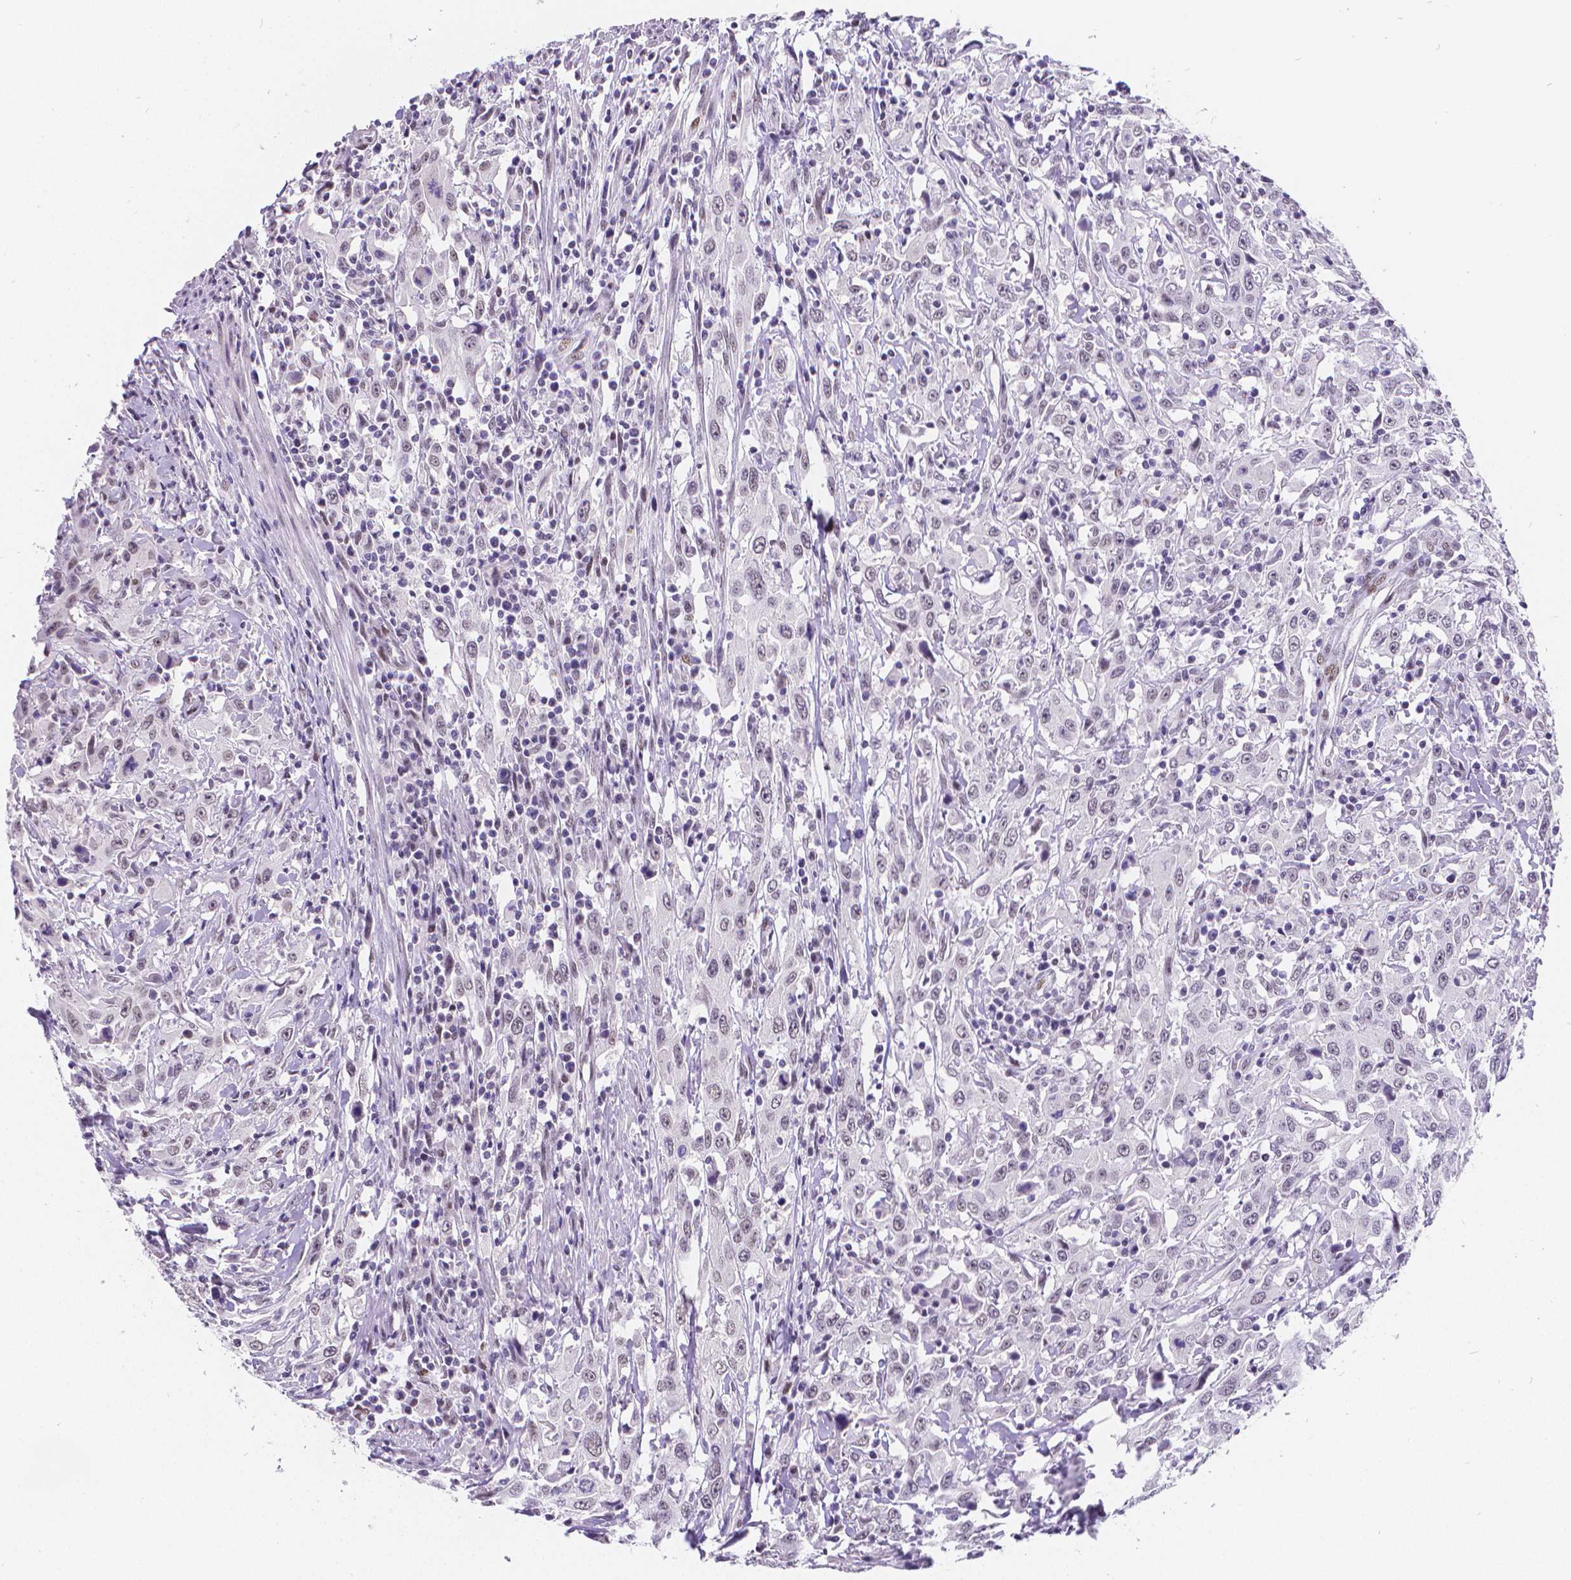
{"staining": {"intensity": "negative", "quantity": "none", "location": "none"}, "tissue": "urothelial cancer", "cell_type": "Tumor cells", "image_type": "cancer", "snomed": [{"axis": "morphology", "description": "Urothelial carcinoma, High grade"}, {"axis": "topography", "description": "Urinary bladder"}], "caption": "The IHC histopathology image has no significant positivity in tumor cells of urothelial carcinoma (high-grade) tissue.", "gene": "MEF2C", "patient": {"sex": "male", "age": 61}}